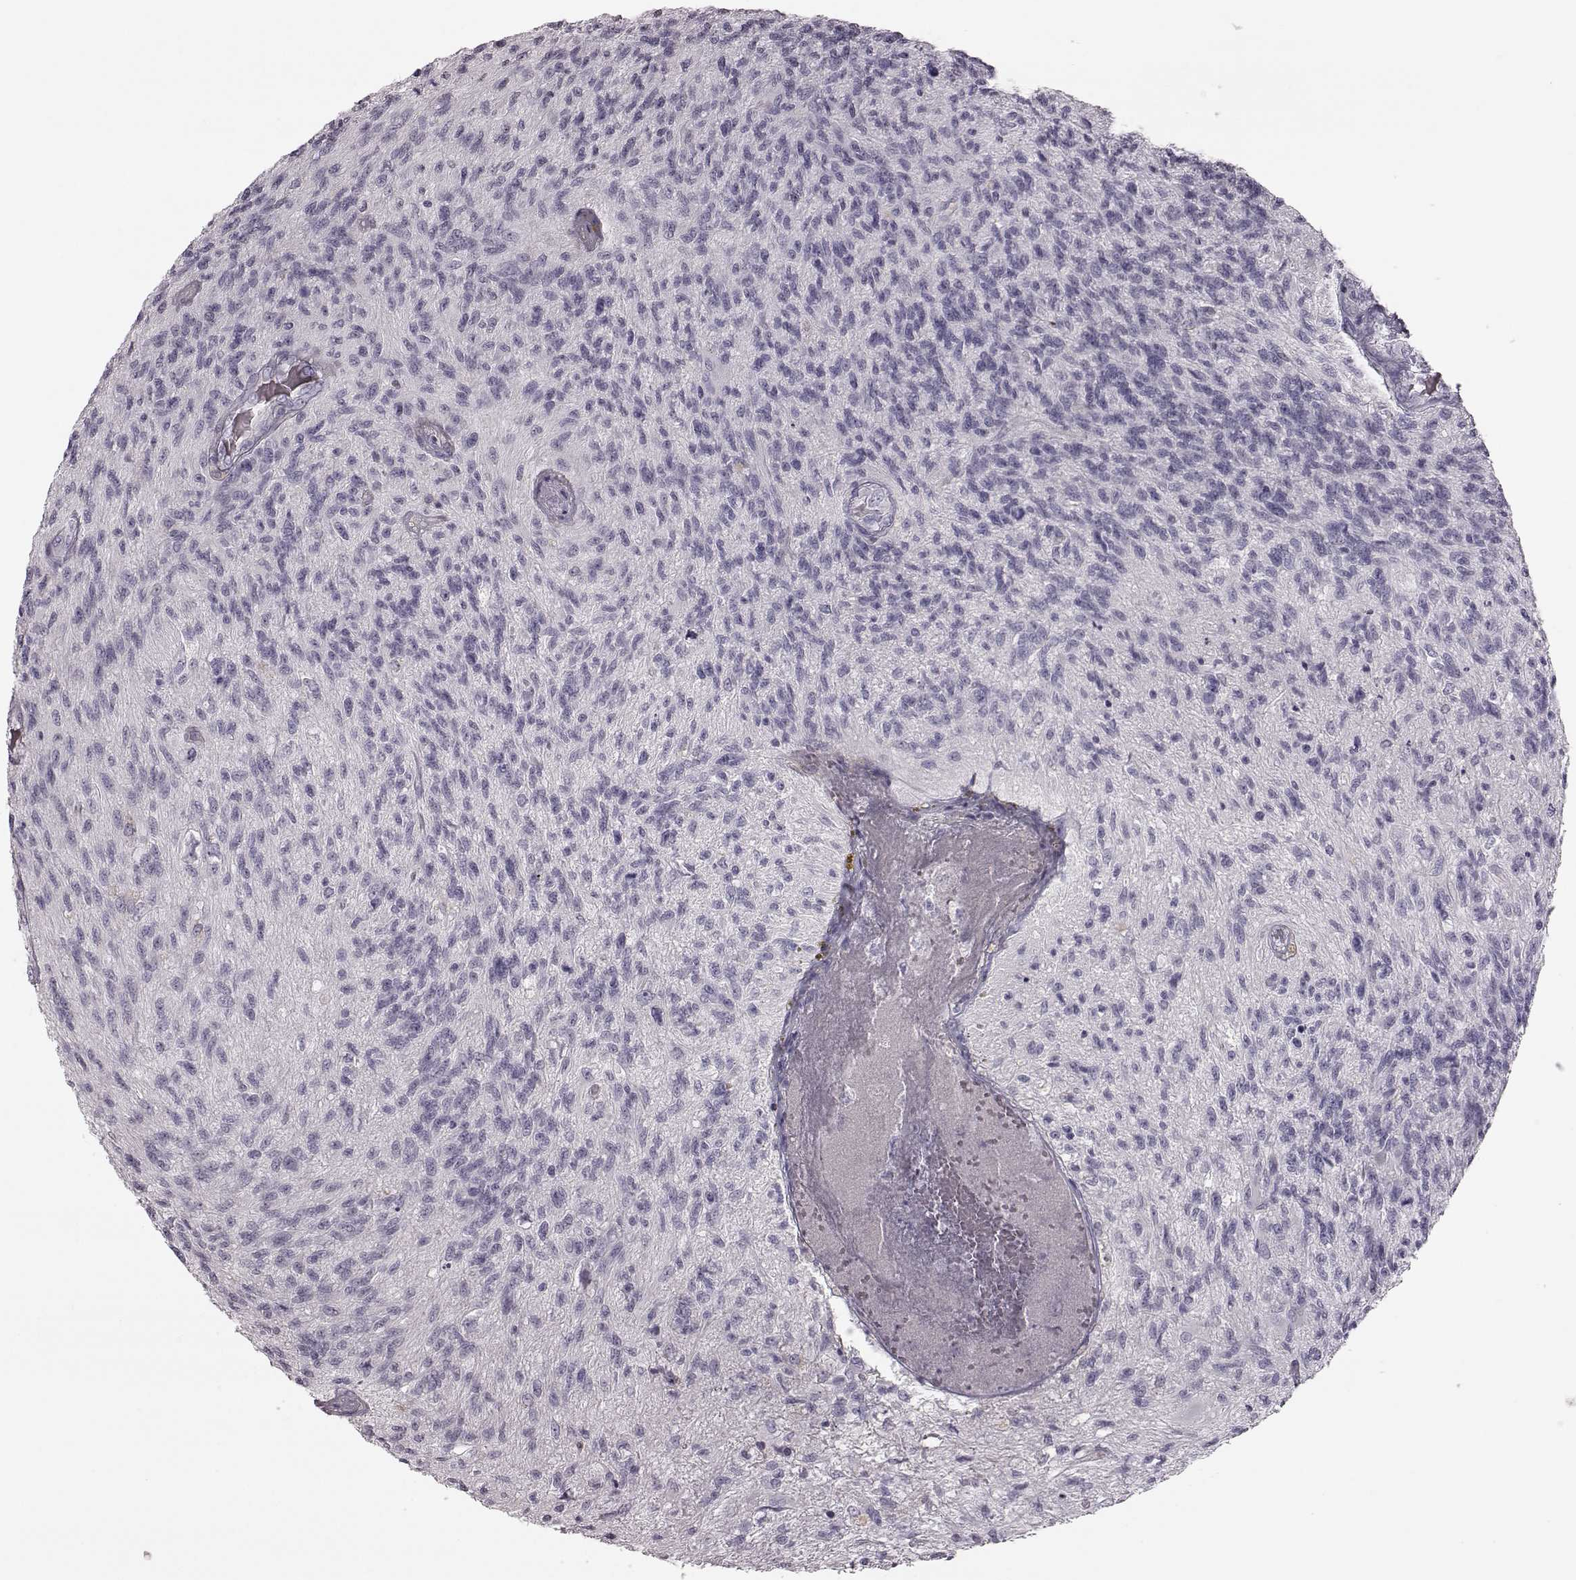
{"staining": {"intensity": "negative", "quantity": "none", "location": "none"}, "tissue": "glioma", "cell_type": "Tumor cells", "image_type": "cancer", "snomed": [{"axis": "morphology", "description": "Glioma, malignant, High grade"}, {"axis": "topography", "description": "Brain"}], "caption": "Immunohistochemistry (IHC) micrograph of neoplastic tissue: malignant high-grade glioma stained with DAB reveals no significant protein expression in tumor cells.", "gene": "ZNF433", "patient": {"sex": "male", "age": 56}}